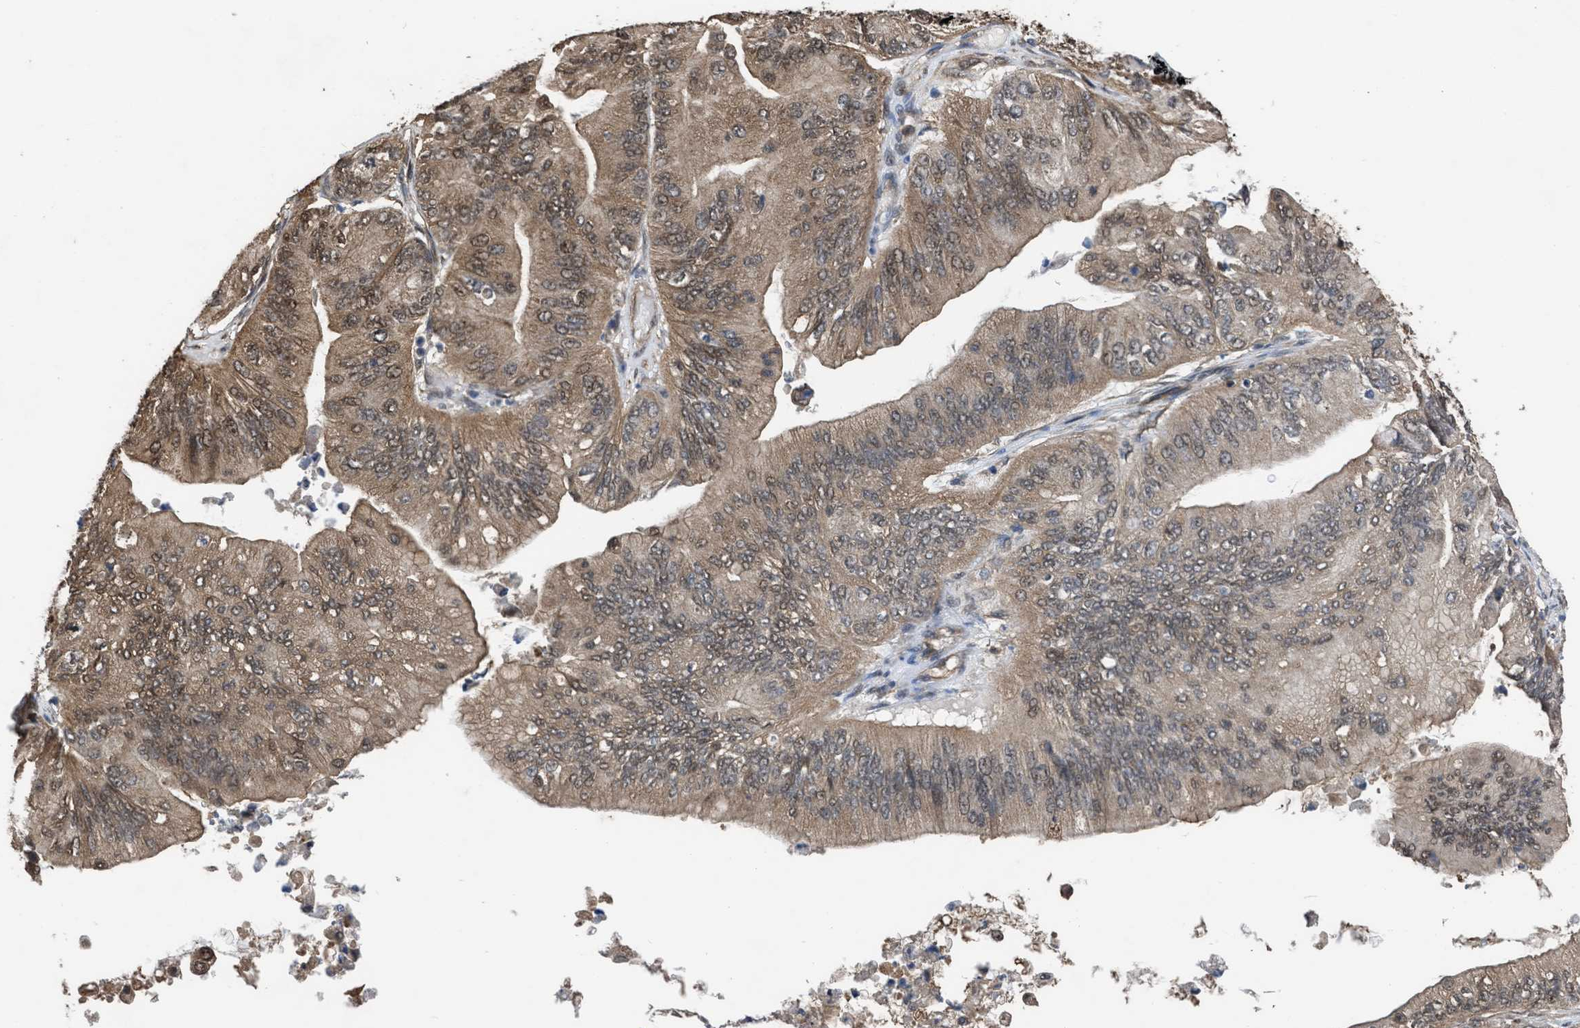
{"staining": {"intensity": "moderate", "quantity": ">75%", "location": "cytoplasmic/membranous,nuclear"}, "tissue": "ovarian cancer", "cell_type": "Tumor cells", "image_type": "cancer", "snomed": [{"axis": "morphology", "description": "Cystadenocarcinoma, mucinous, NOS"}, {"axis": "topography", "description": "Ovary"}], "caption": "An image of human mucinous cystadenocarcinoma (ovarian) stained for a protein reveals moderate cytoplasmic/membranous and nuclear brown staining in tumor cells.", "gene": "YWHAG", "patient": {"sex": "female", "age": 61}}